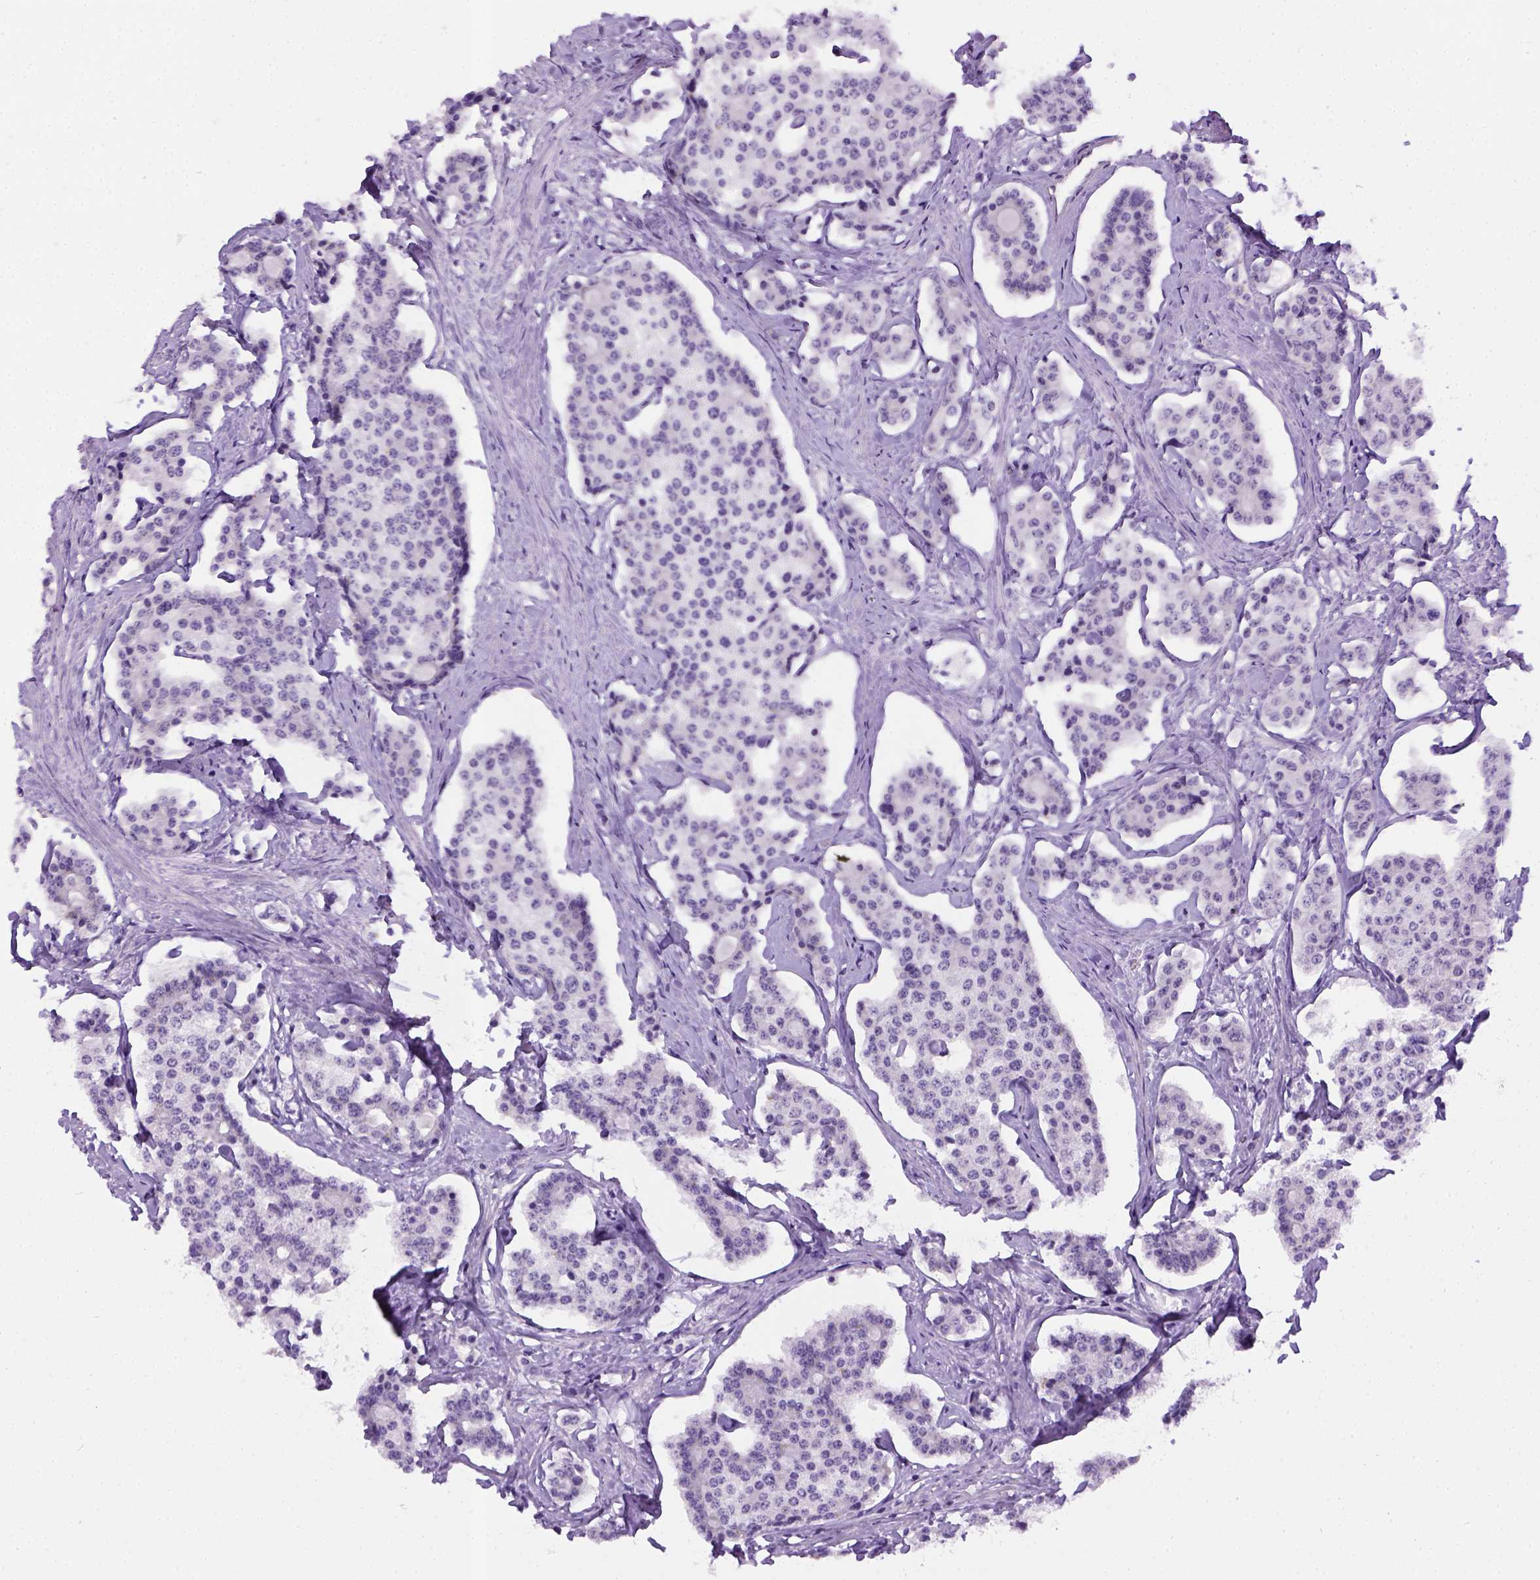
{"staining": {"intensity": "negative", "quantity": "none", "location": "none"}, "tissue": "carcinoid", "cell_type": "Tumor cells", "image_type": "cancer", "snomed": [{"axis": "morphology", "description": "Carcinoid, malignant, NOS"}, {"axis": "topography", "description": "Small intestine"}], "caption": "Tumor cells are negative for protein expression in human carcinoid.", "gene": "FAM184B", "patient": {"sex": "female", "age": 65}}